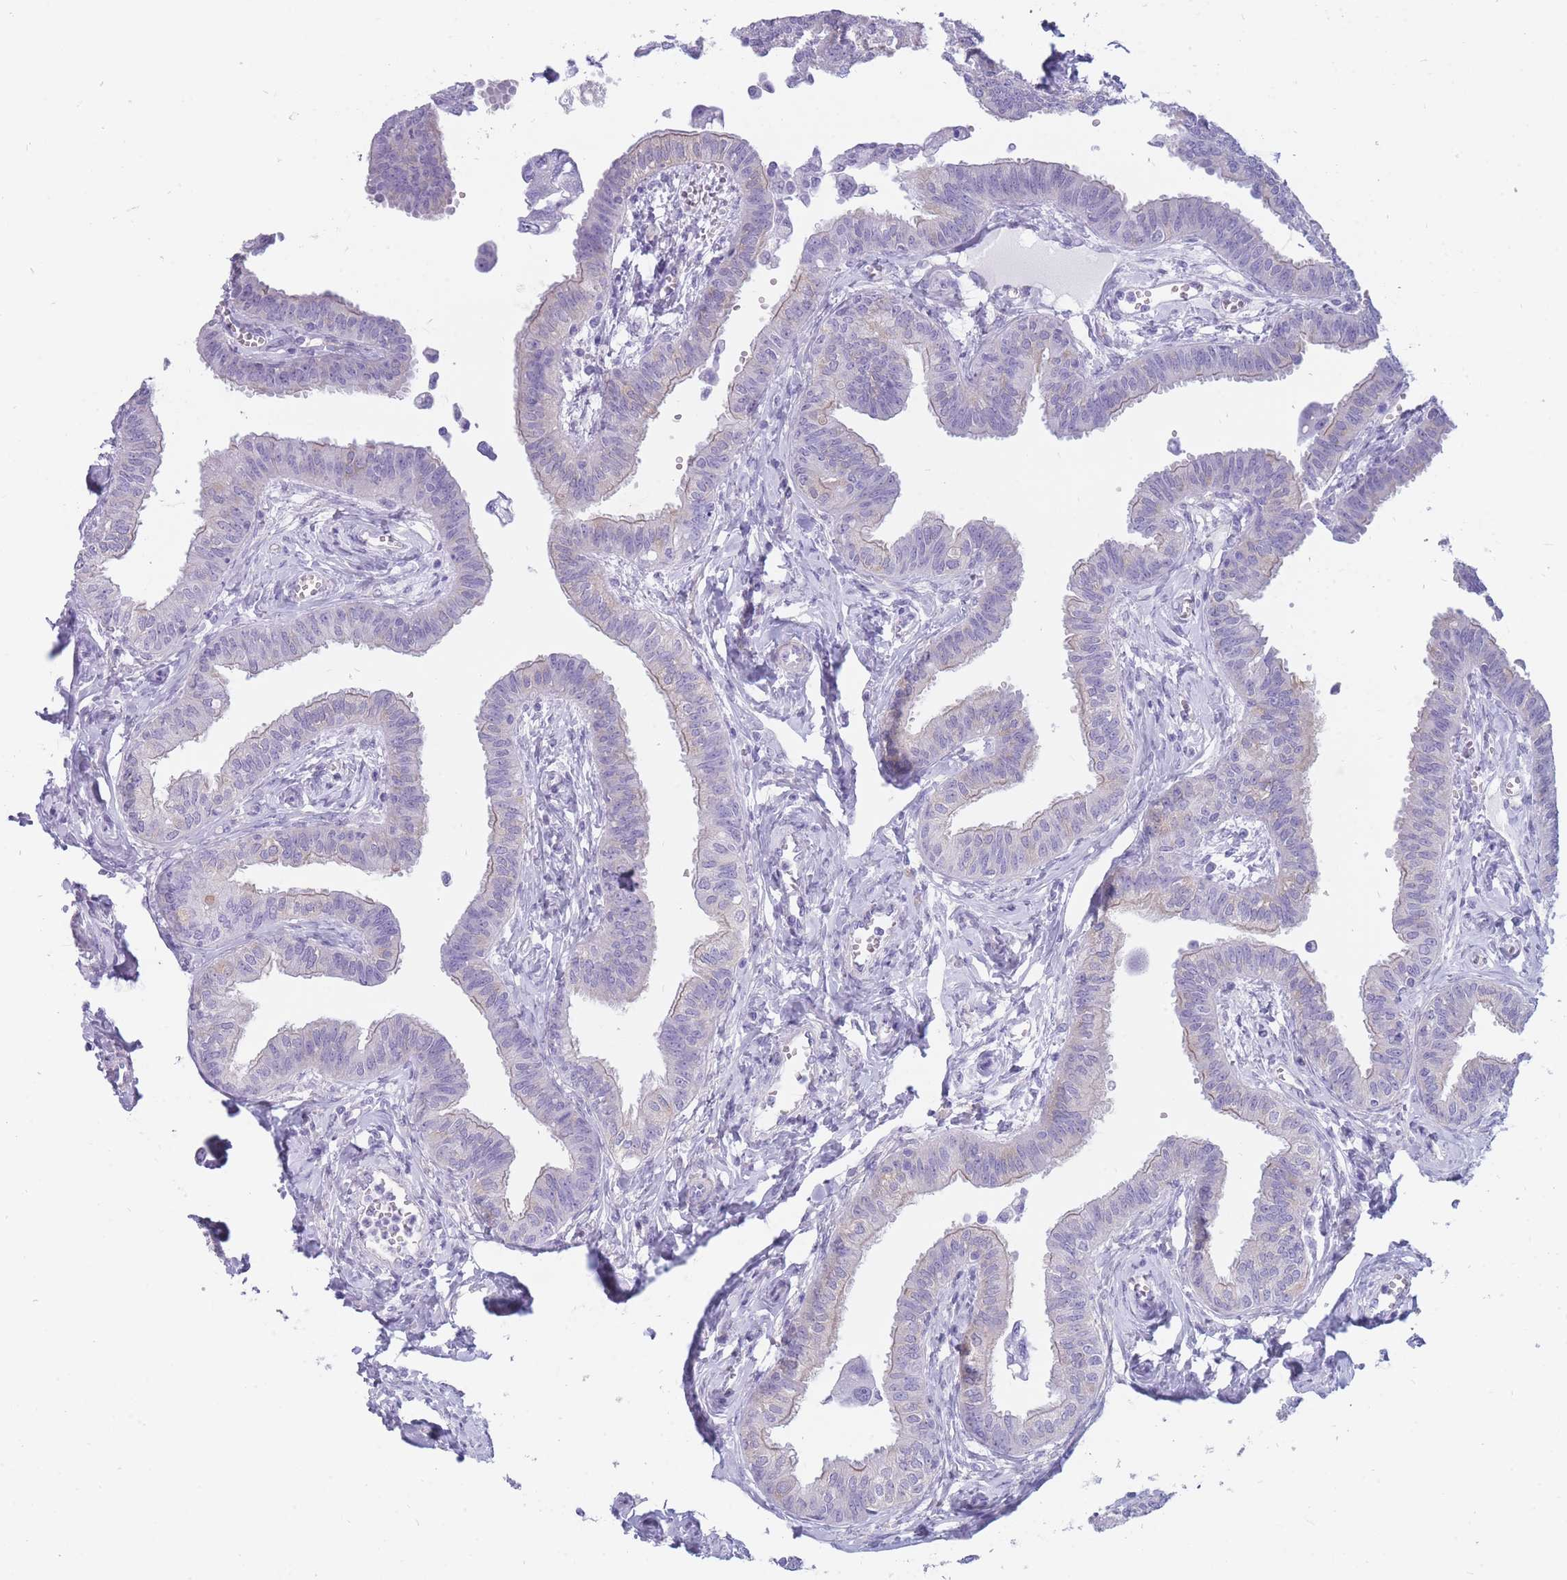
{"staining": {"intensity": "negative", "quantity": "none", "location": "none"}, "tissue": "fallopian tube", "cell_type": "Glandular cells", "image_type": "normal", "snomed": [{"axis": "morphology", "description": "Normal tissue, NOS"}, {"axis": "morphology", "description": "Carcinoma, NOS"}, {"axis": "topography", "description": "Fallopian tube"}, {"axis": "topography", "description": "Ovary"}], "caption": "The IHC histopathology image has no significant staining in glandular cells of fallopian tube.", "gene": "MTSS2", "patient": {"sex": "female", "age": 59}}